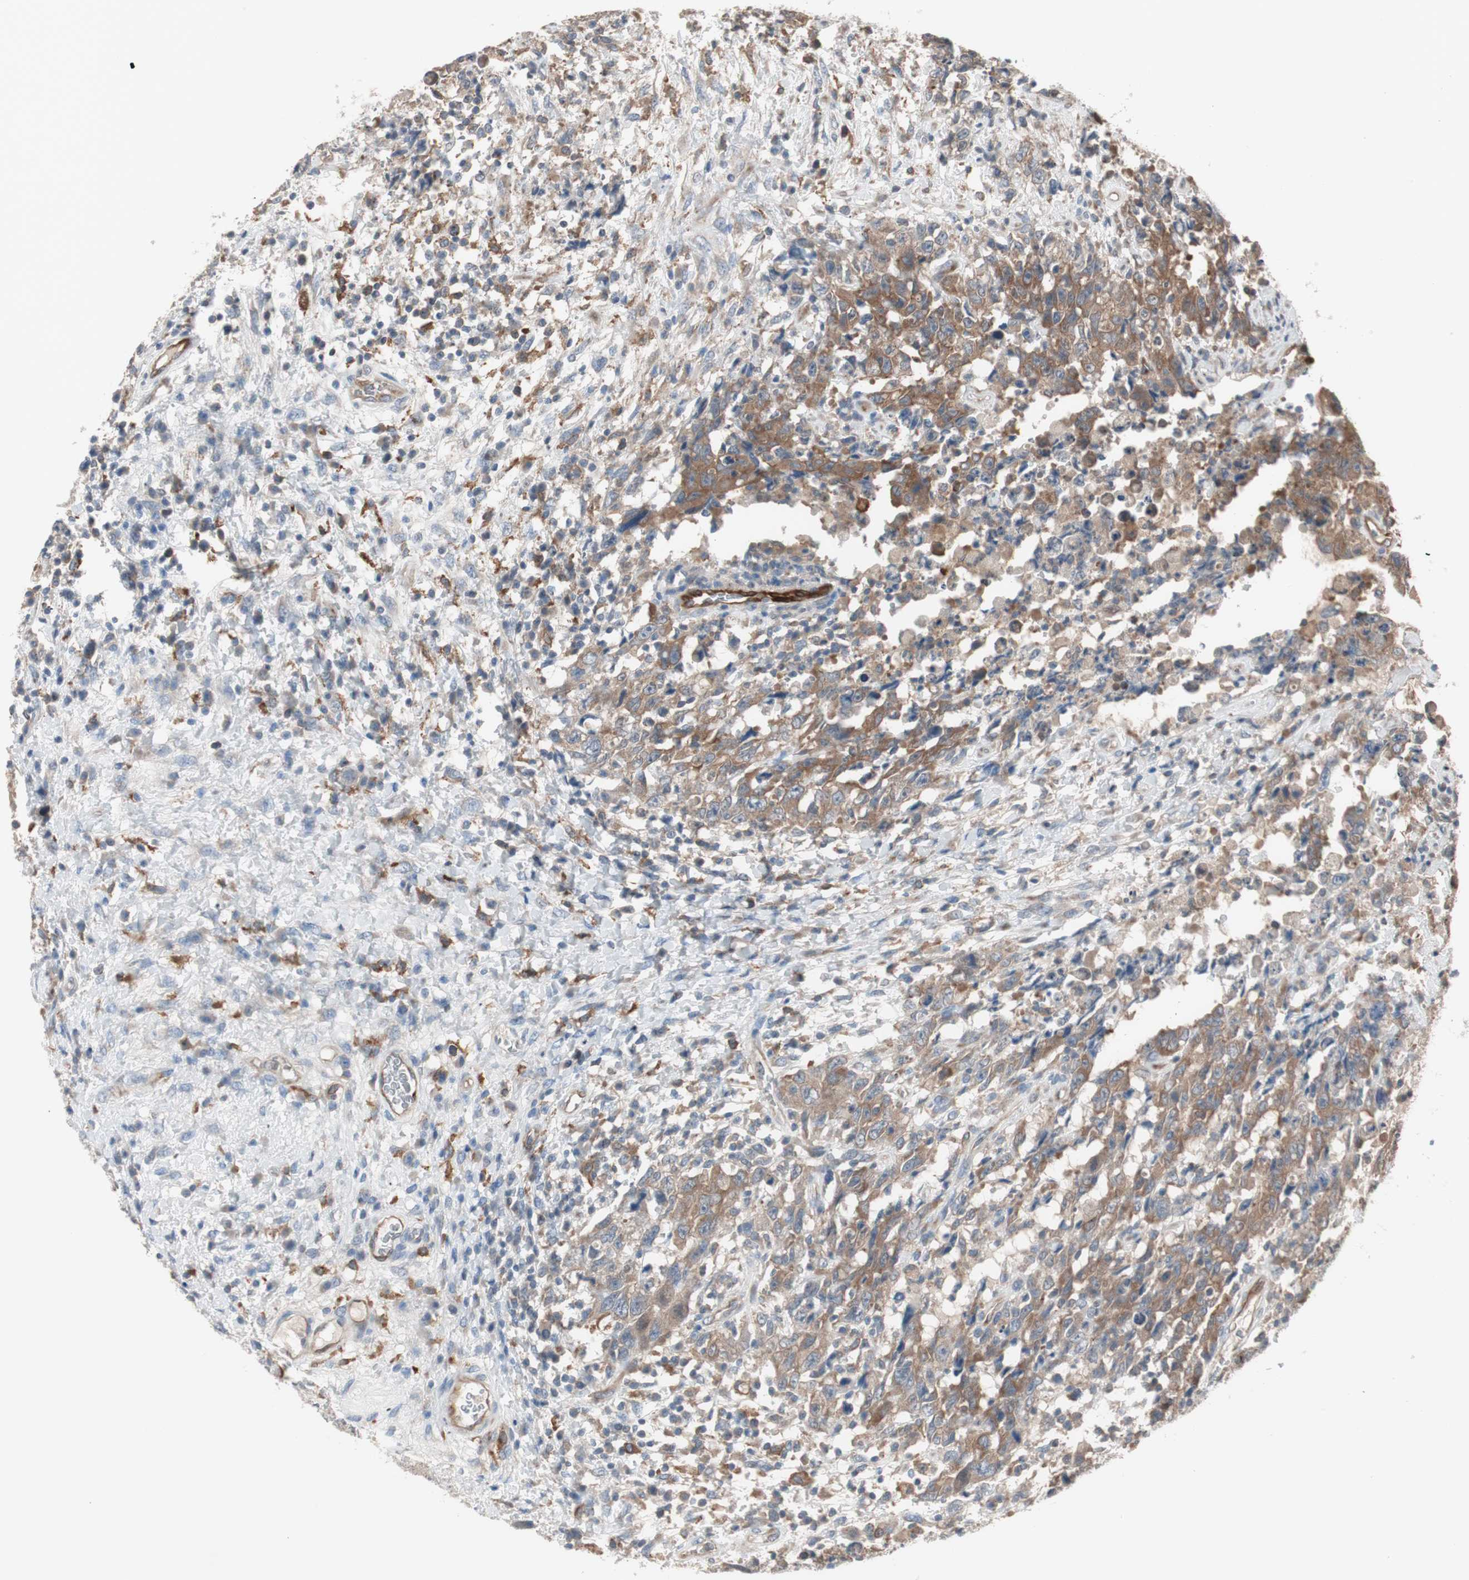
{"staining": {"intensity": "moderate", "quantity": ">75%", "location": "cytoplasmic/membranous"}, "tissue": "testis cancer", "cell_type": "Tumor cells", "image_type": "cancer", "snomed": [{"axis": "morphology", "description": "Carcinoma, Embryonal, NOS"}, {"axis": "topography", "description": "Testis"}], "caption": "Testis embryonal carcinoma tissue displays moderate cytoplasmic/membranous expression in approximately >75% of tumor cells, visualized by immunohistochemistry.", "gene": "STAB1", "patient": {"sex": "male", "age": 26}}